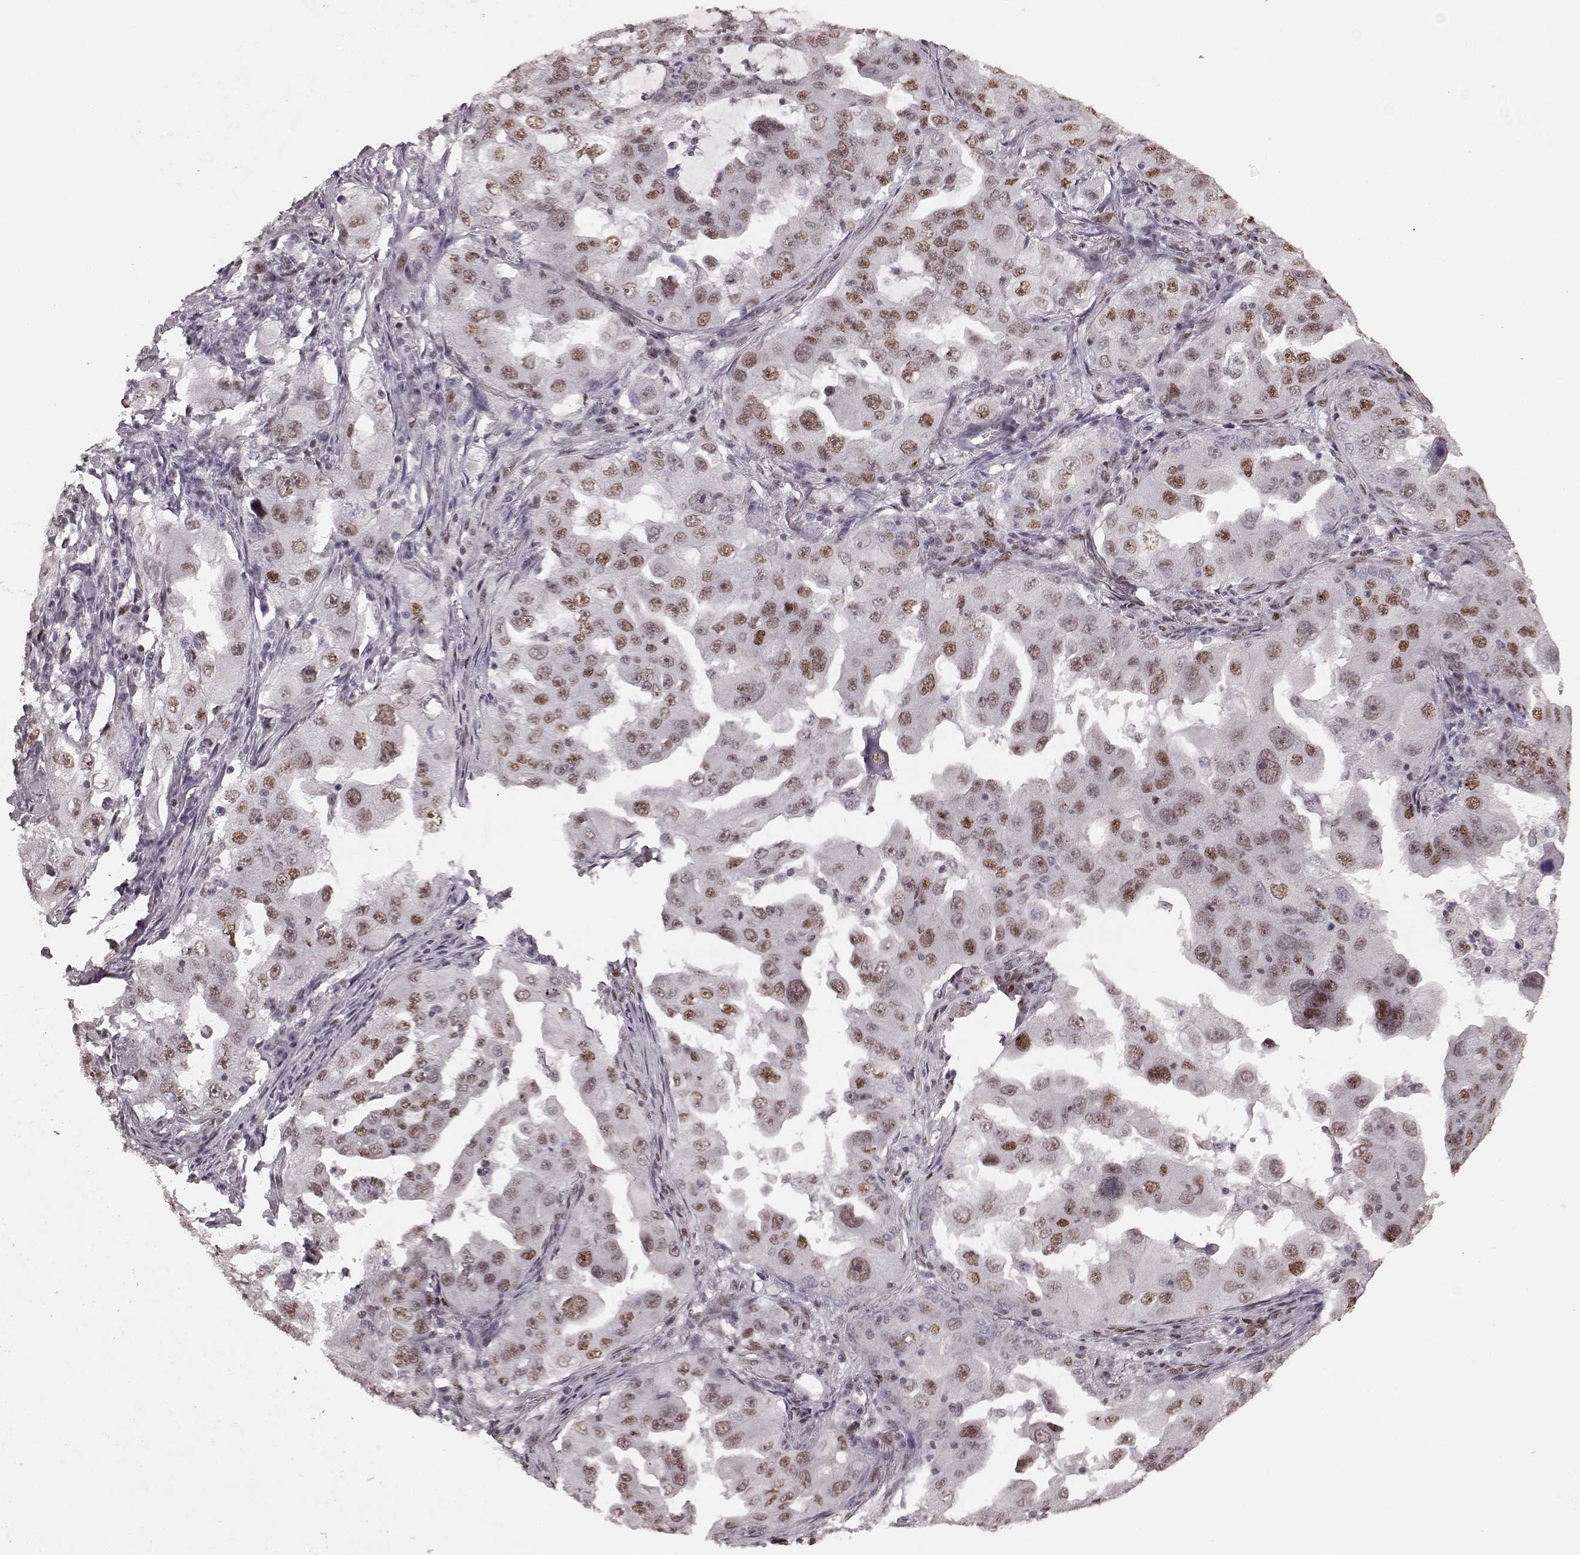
{"staining": {"intensity": "moderate", "quantity": ">75%", "location": "nuclear"}, "tissue": "lung cancer", "cell_type": "Tumor cells", "image_type": "cancer", "snomed": [{"axis": "morphology", "description": "Adenocarcinoma, NOS"}, {"axis": "topography", "description": "Lung"}], "caption": "IHC of adenocarcinoma (lung) reveals medium levels of moderate nuclear staining in approximately >75% of tumor cells.", "gene": "NR2C1", "patient": {"sex": "female", "age": 61}}